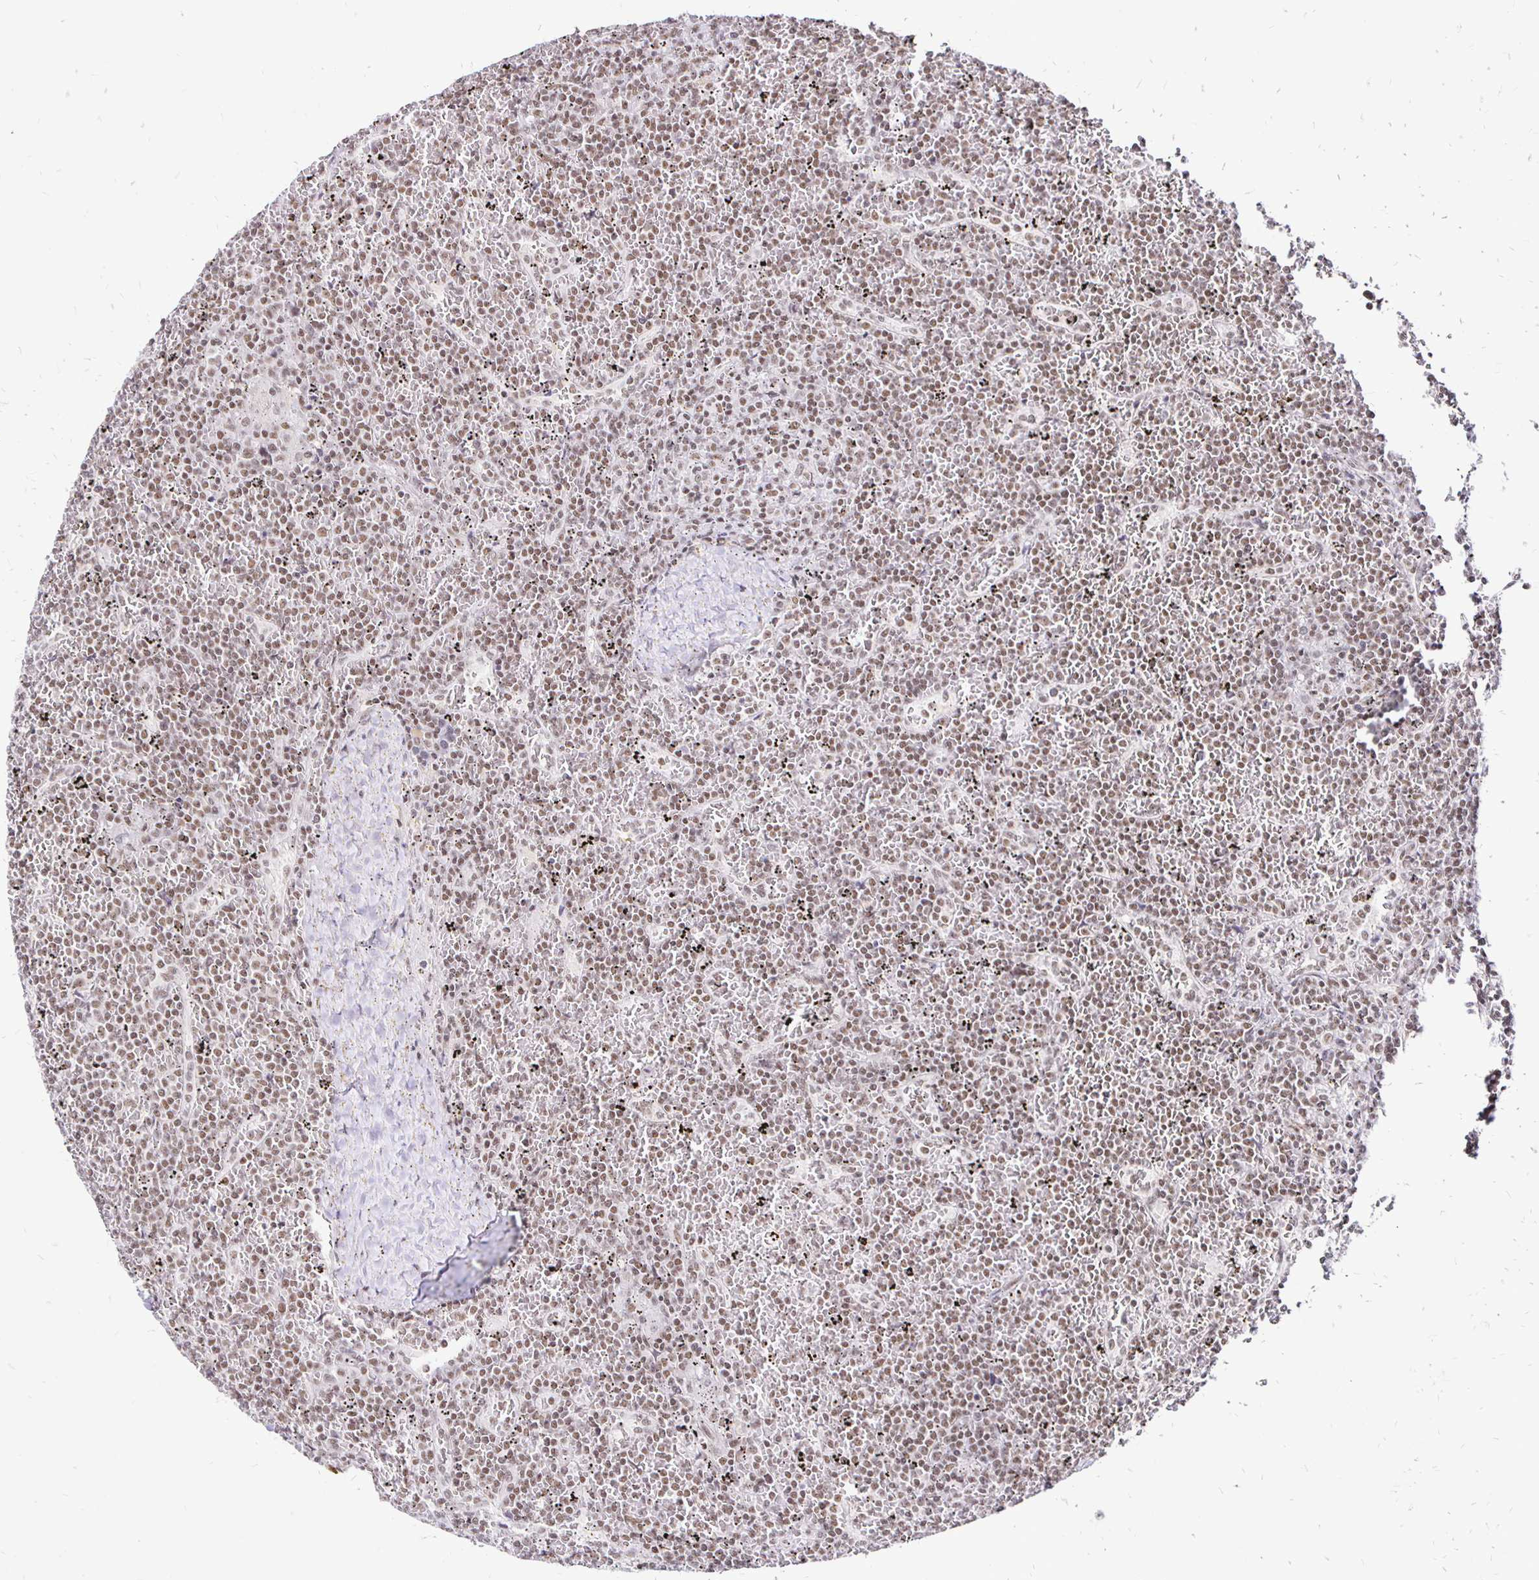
{"staining": {"intensity": "moderate", "quantity": ">75%", "location": "nuclear"}, "tissue": "lymphoma", "cell_type": "Tumor cells", "image_type": "cancer", "snomed": [{"axis": "morphology", "description": "Malignant lymphoma, non-Hodgkin's type, Low grade"}, {"axis": "topography", "description": "Spleen"}], "caption": "DAB immunohistochemical staining of human lymphoma displays moderate nuclear protein staining in approximately >75% of tumor cells.", "gene": "SIN3A", "patient": {"sex": "female", "age": 19}}